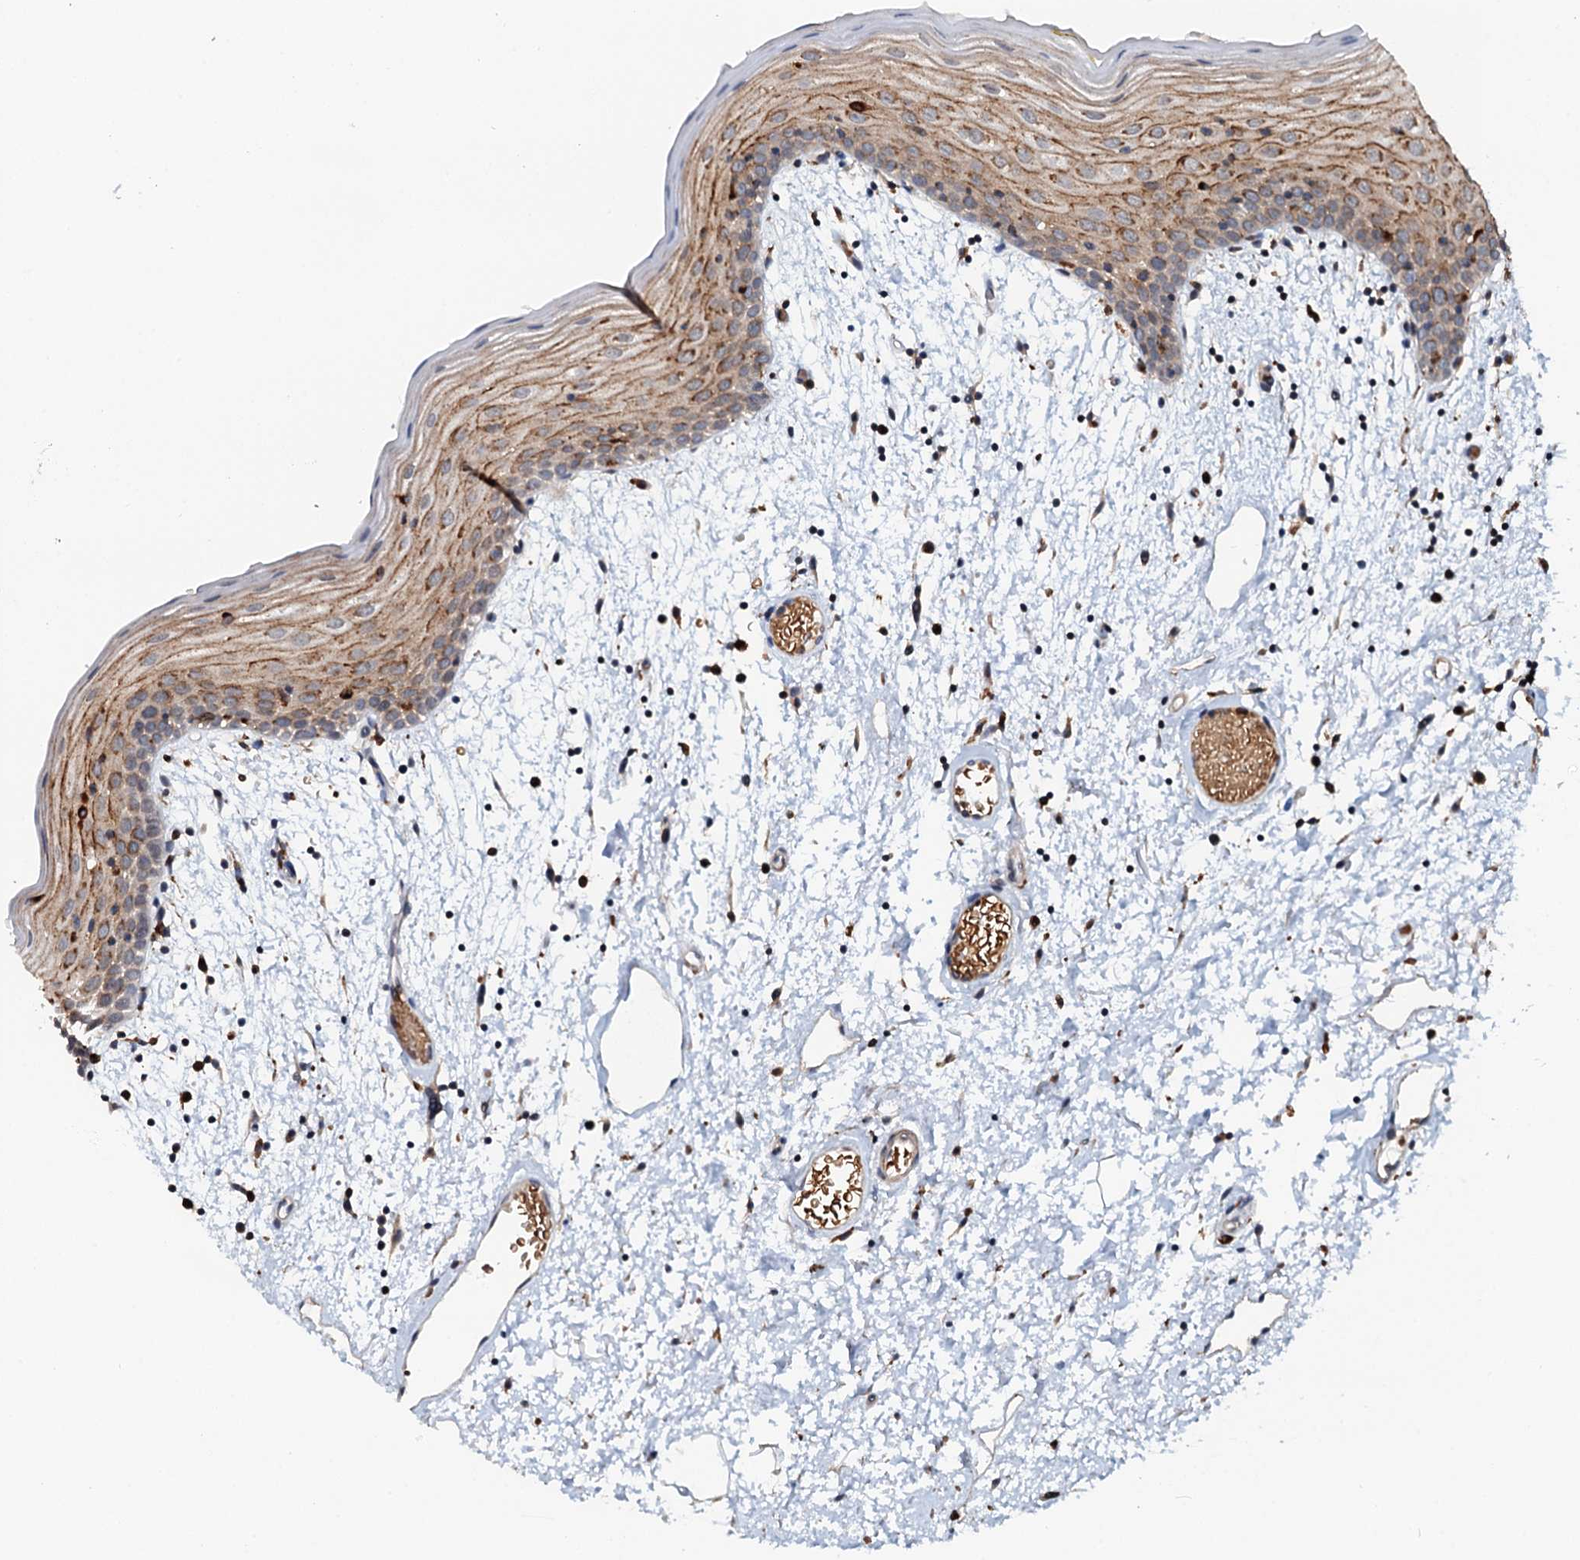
{"staining": {"intensity": "moderate", "quantity": "25%-75%", "location": "cytoplasmic/membranous"}, "tissue": "oral mucosa", "cell_type": "Squamous epithelial cells", "image_type": "normal", "snomed": [{"axis": "morphology", "description": "Normal tissue, NOS"}, {"axis": "topography", "description": "Skeletal muscle"}, {"axis": "topography", "description": "Oral tissue"}, {"axis": "topography", "description": "Salivary gland"}, {"axis": "topography", "description": "Peripheral nerve tissue"}], "caption": "A brown stain labels moderate cytoplasmic/membranous staining of a protein in squamous epithelial cells of benign human oral mucosa.", "gene": "VAMP8", "patient": {"sex": "male", "age": 54}}